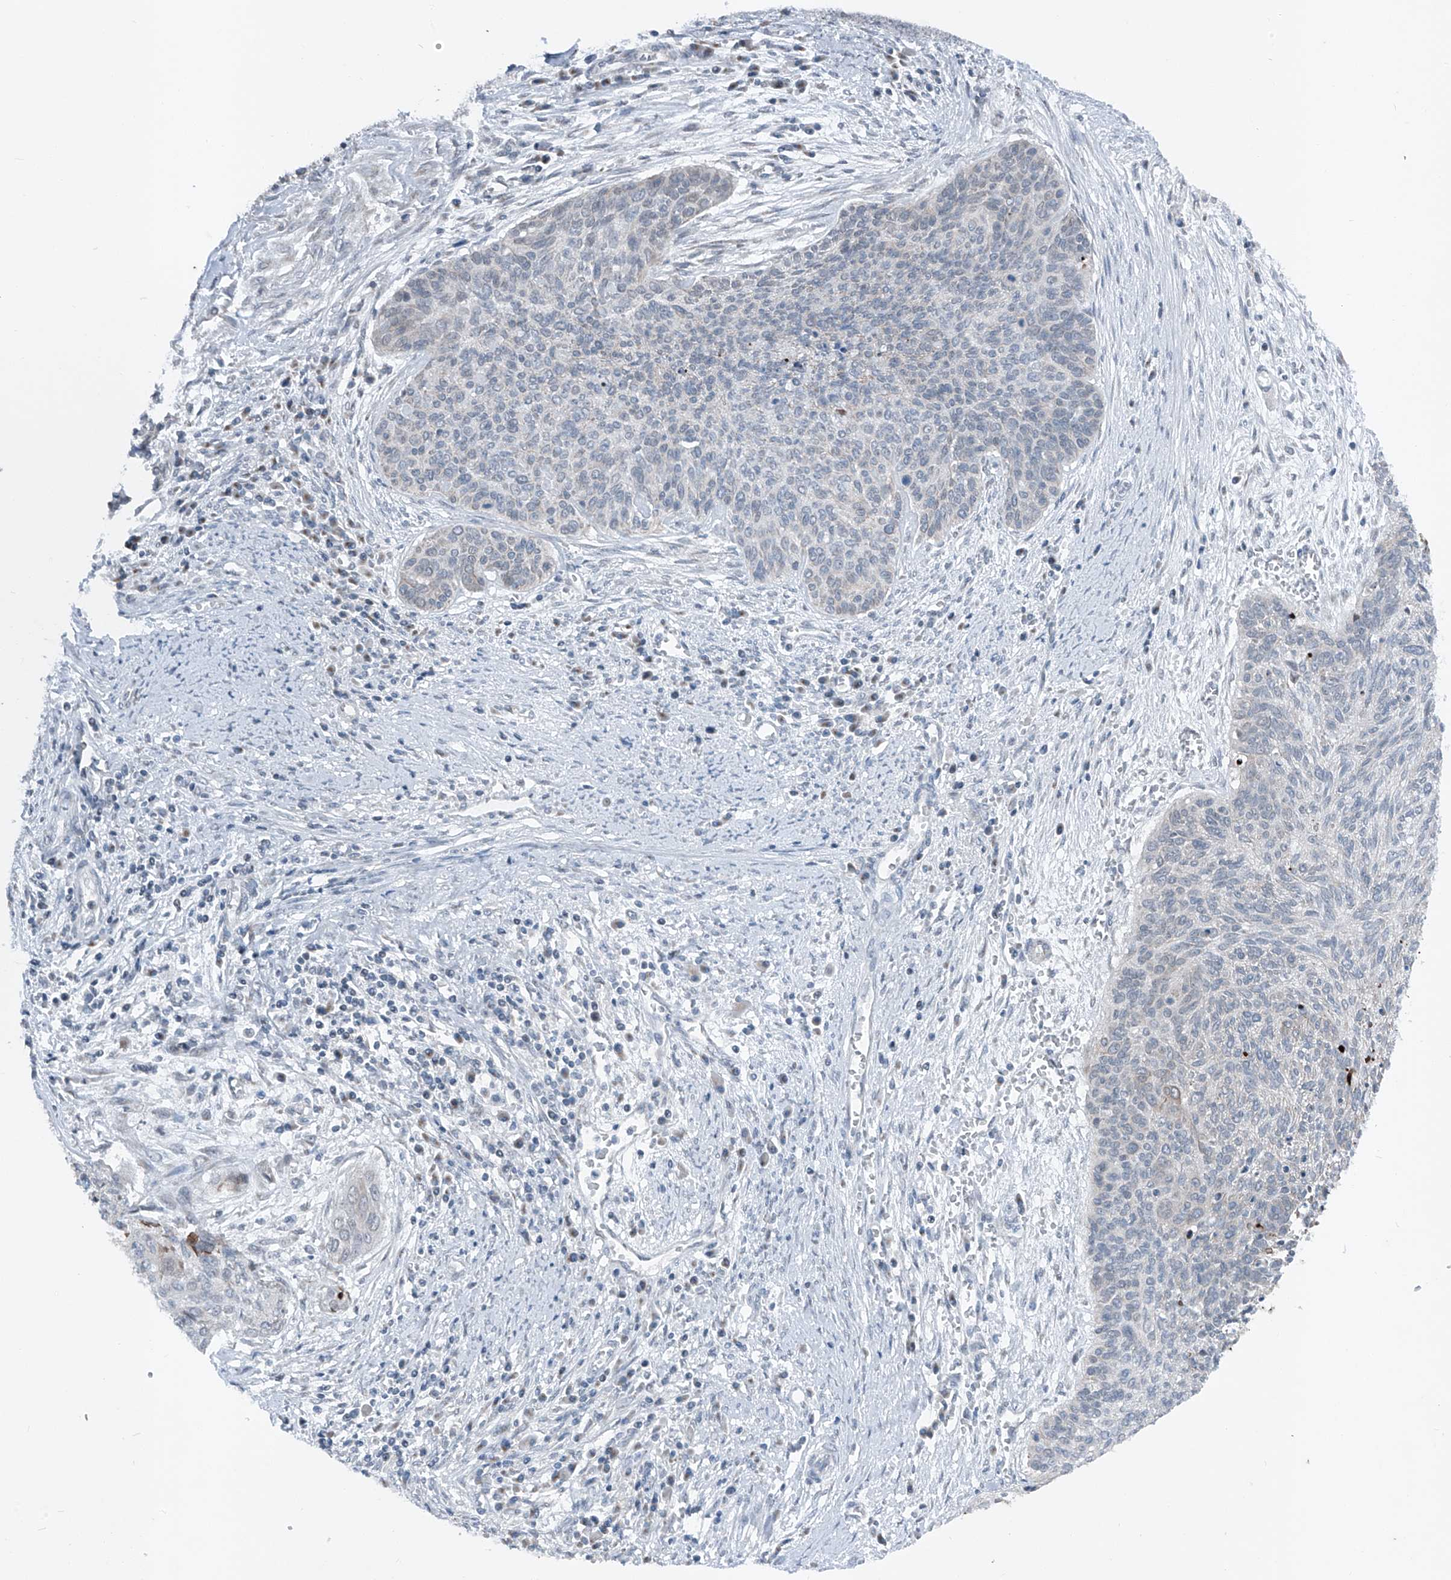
{"staining": {"intensity": "negative", "quantity": "none", "location": "none"}, "tissue": "cervical cancer", "cell_type": "Tumor cells", "image_type": "cancer", "snomed": [{"axis": "morphology", "description": "Squamous cell carcinoma, NOS"}, {"axis": "topography", "description": "Cervix"}], "caption": "A photomicrograph of human cervical cancer is negative for staining in tumor cells.", "gene": "DYRK1B", "patient": {"sex": "female", "age": 55}}